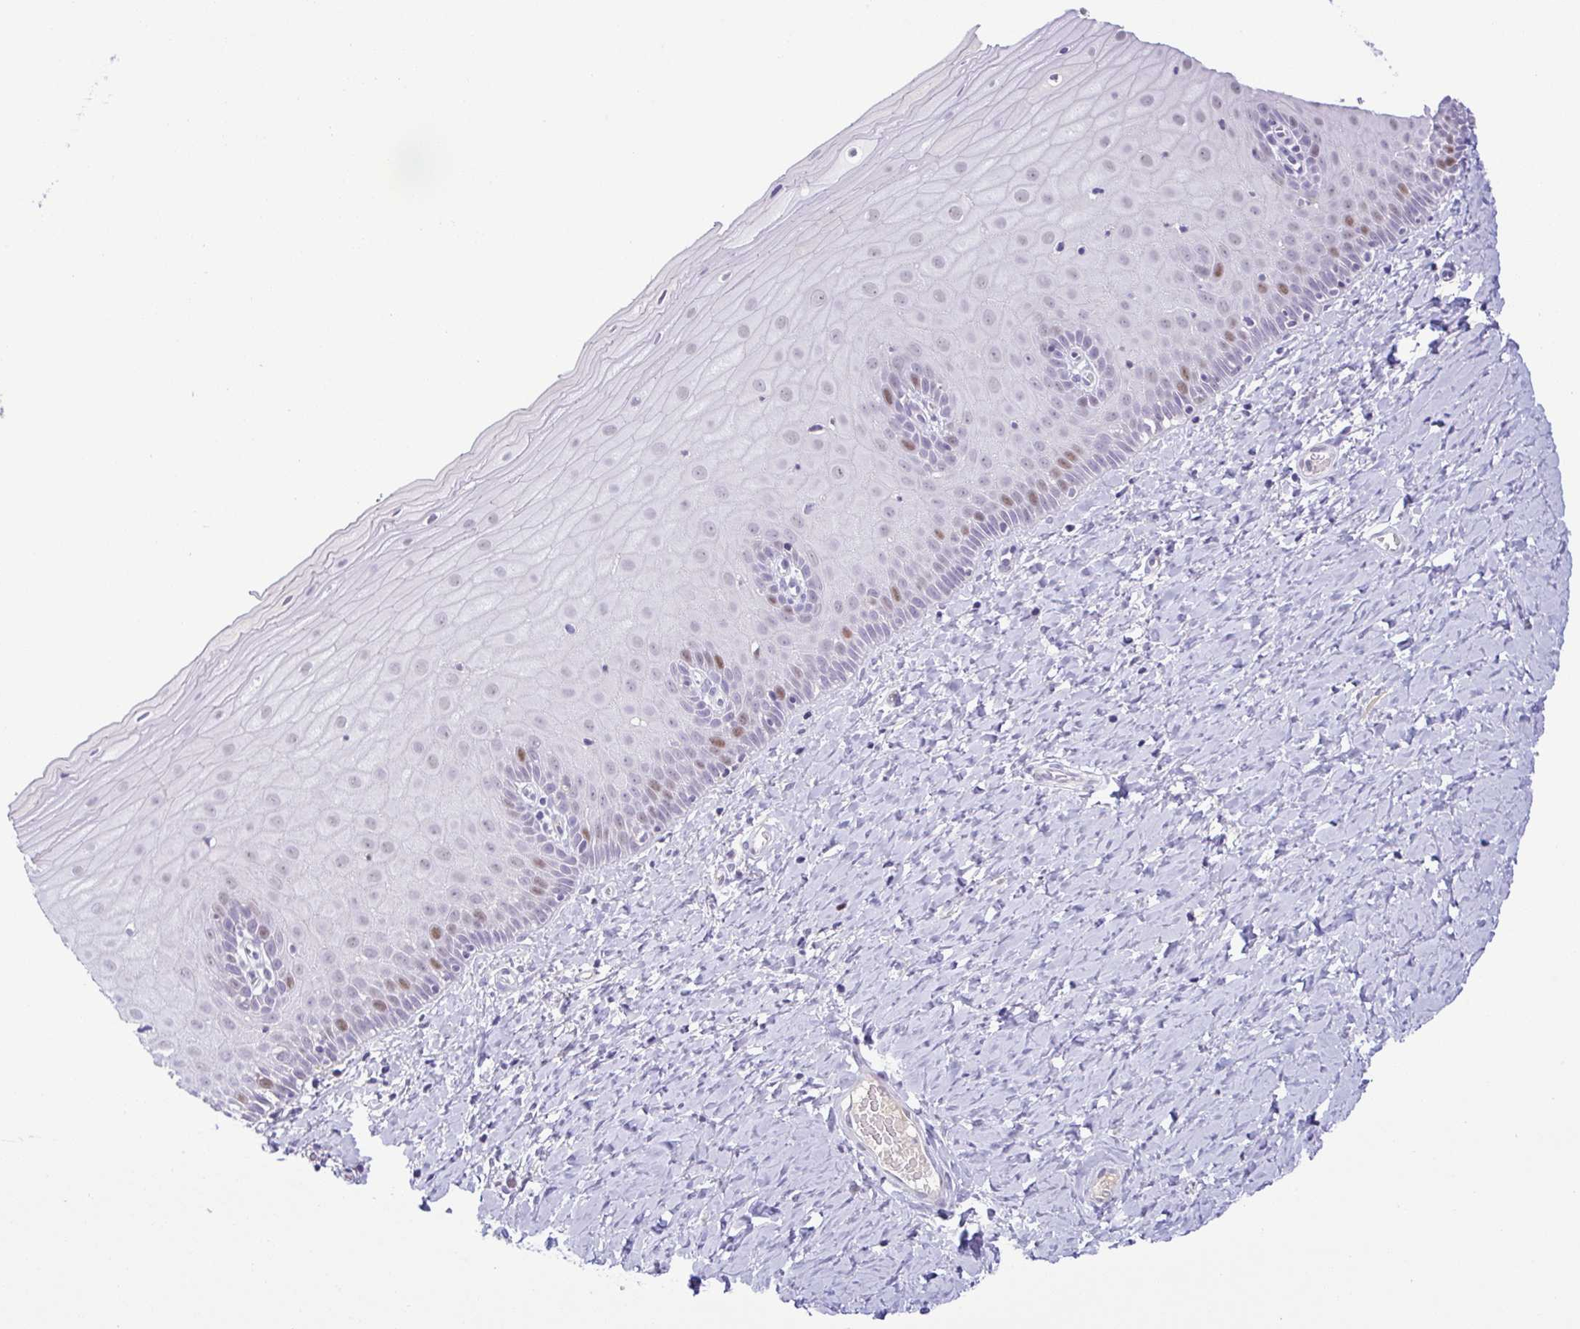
{"staining": {"intensity": "negative", "quantity": "none", "location": "none"}, "tissue": "cervix", "cell_type": "Glandular cells", "image_type": "normal", "snomed": [{"axis": "morphology", "description": "Normal tissue, NOS"}, {"axis": "topography", "description": "Cervix"}], "caption": "A histopathology image of cervix stained for a protein reveals no brown staining in glandular cells.", "gene": "TIPIN", "patient": {"sex": "female", "age": 37}}